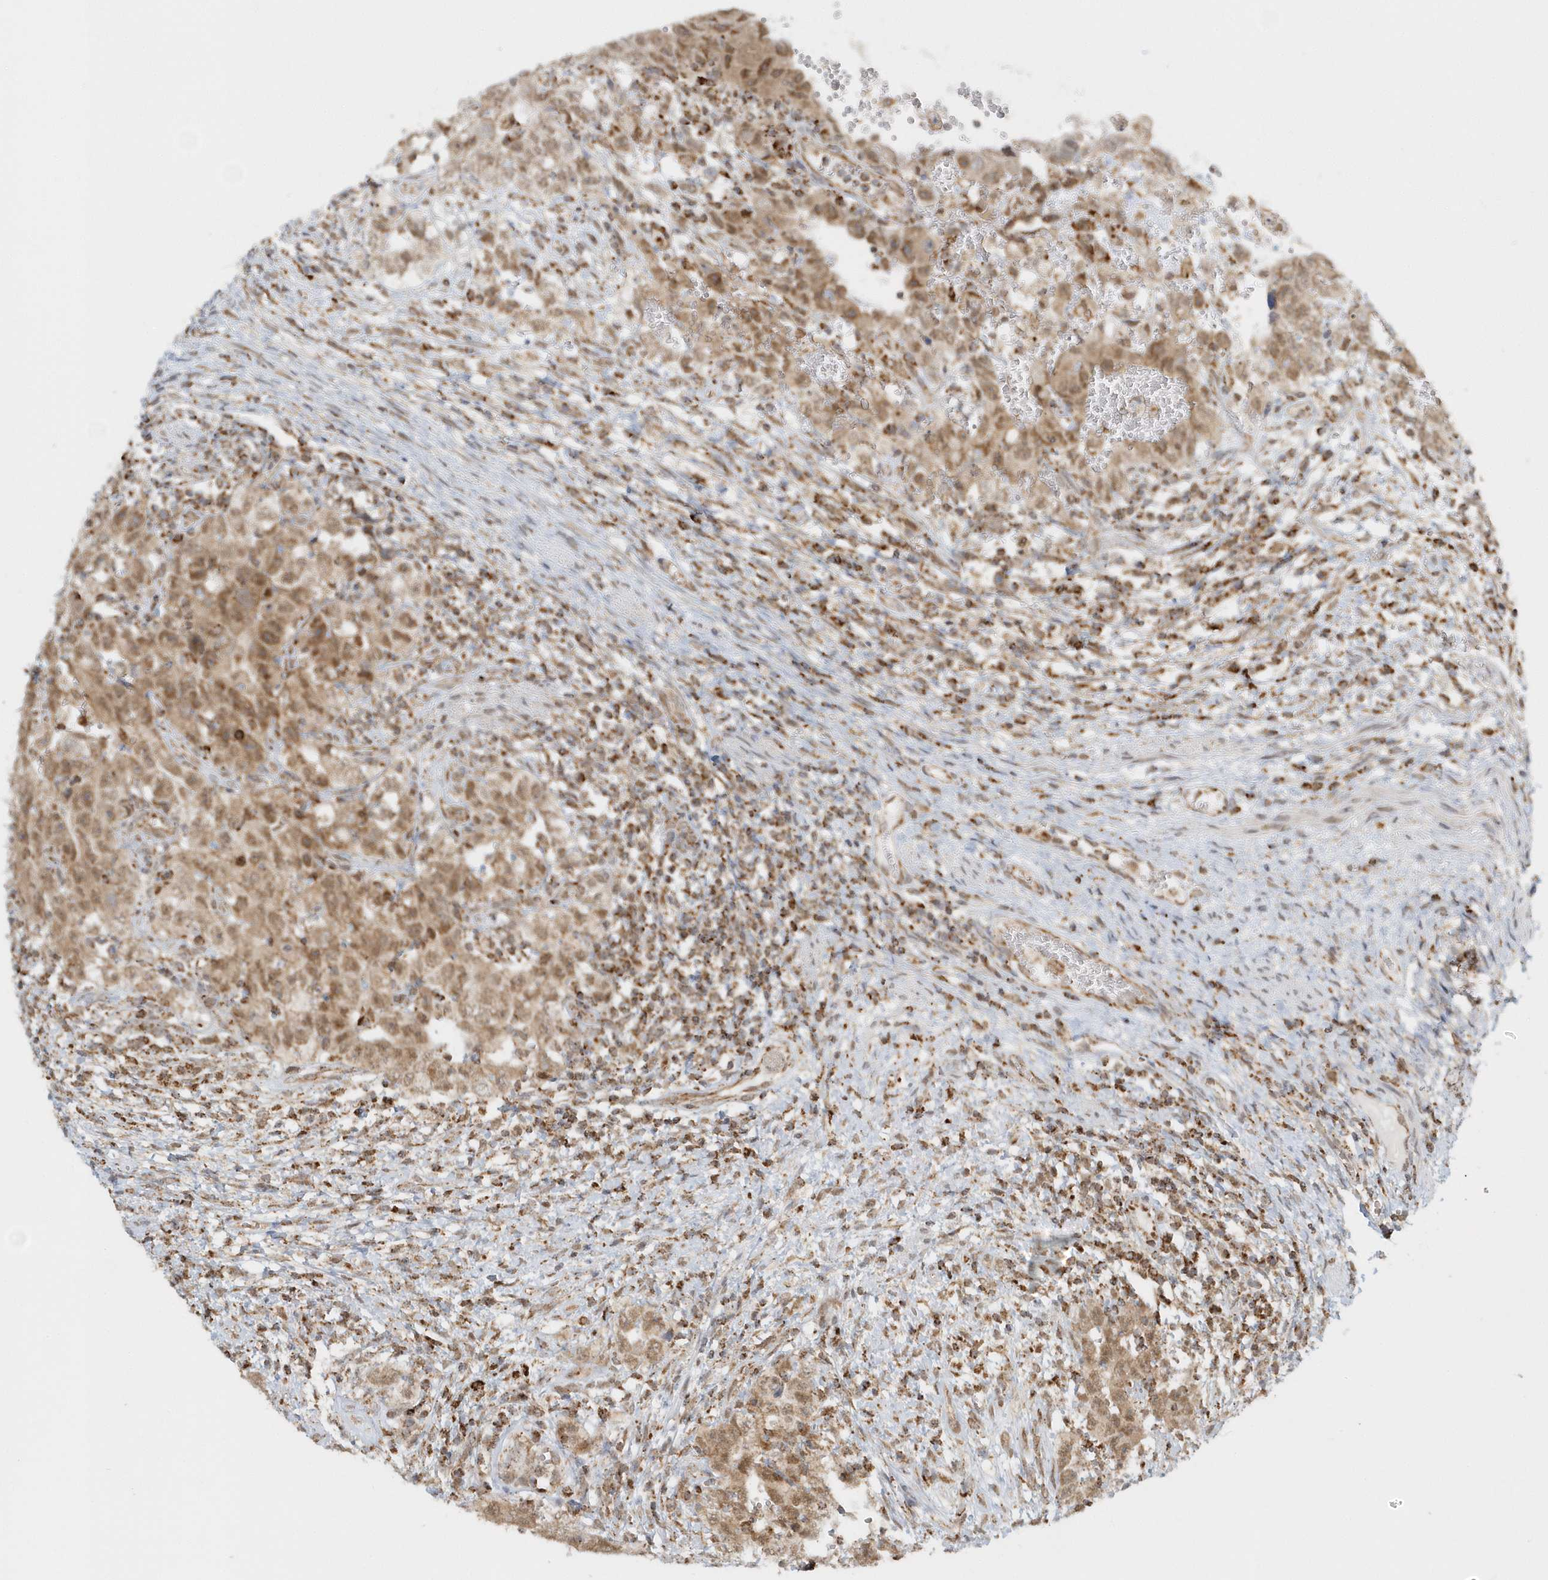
{"staining": {"intensity": "moderate", "quantity": ">75%", "location": "cytoplasmic/membranous,nuclear"}, "tissue": "testis cancer", "cell_type": "Tumor cells", "image_type": "cancer", "snomed": [{"axis": "morphology", "description": "Carcinoma, Embryonal, NOS"}, {"axis": "topography", "description": "Testis"}], "caption": "Moderate cytoplasmic/membranous and nuclear protein expression is appreciated in approximately >75% of tumor cells in embryonal carcinoma (testis). The staining was performed using DAB to visualize the protein expression in brown, while the nuclei were stained in blue with hematoxylin (Magnification: 20x).", "gene": "PSMD6", "patient": {"sex": "male", "age": 26}}